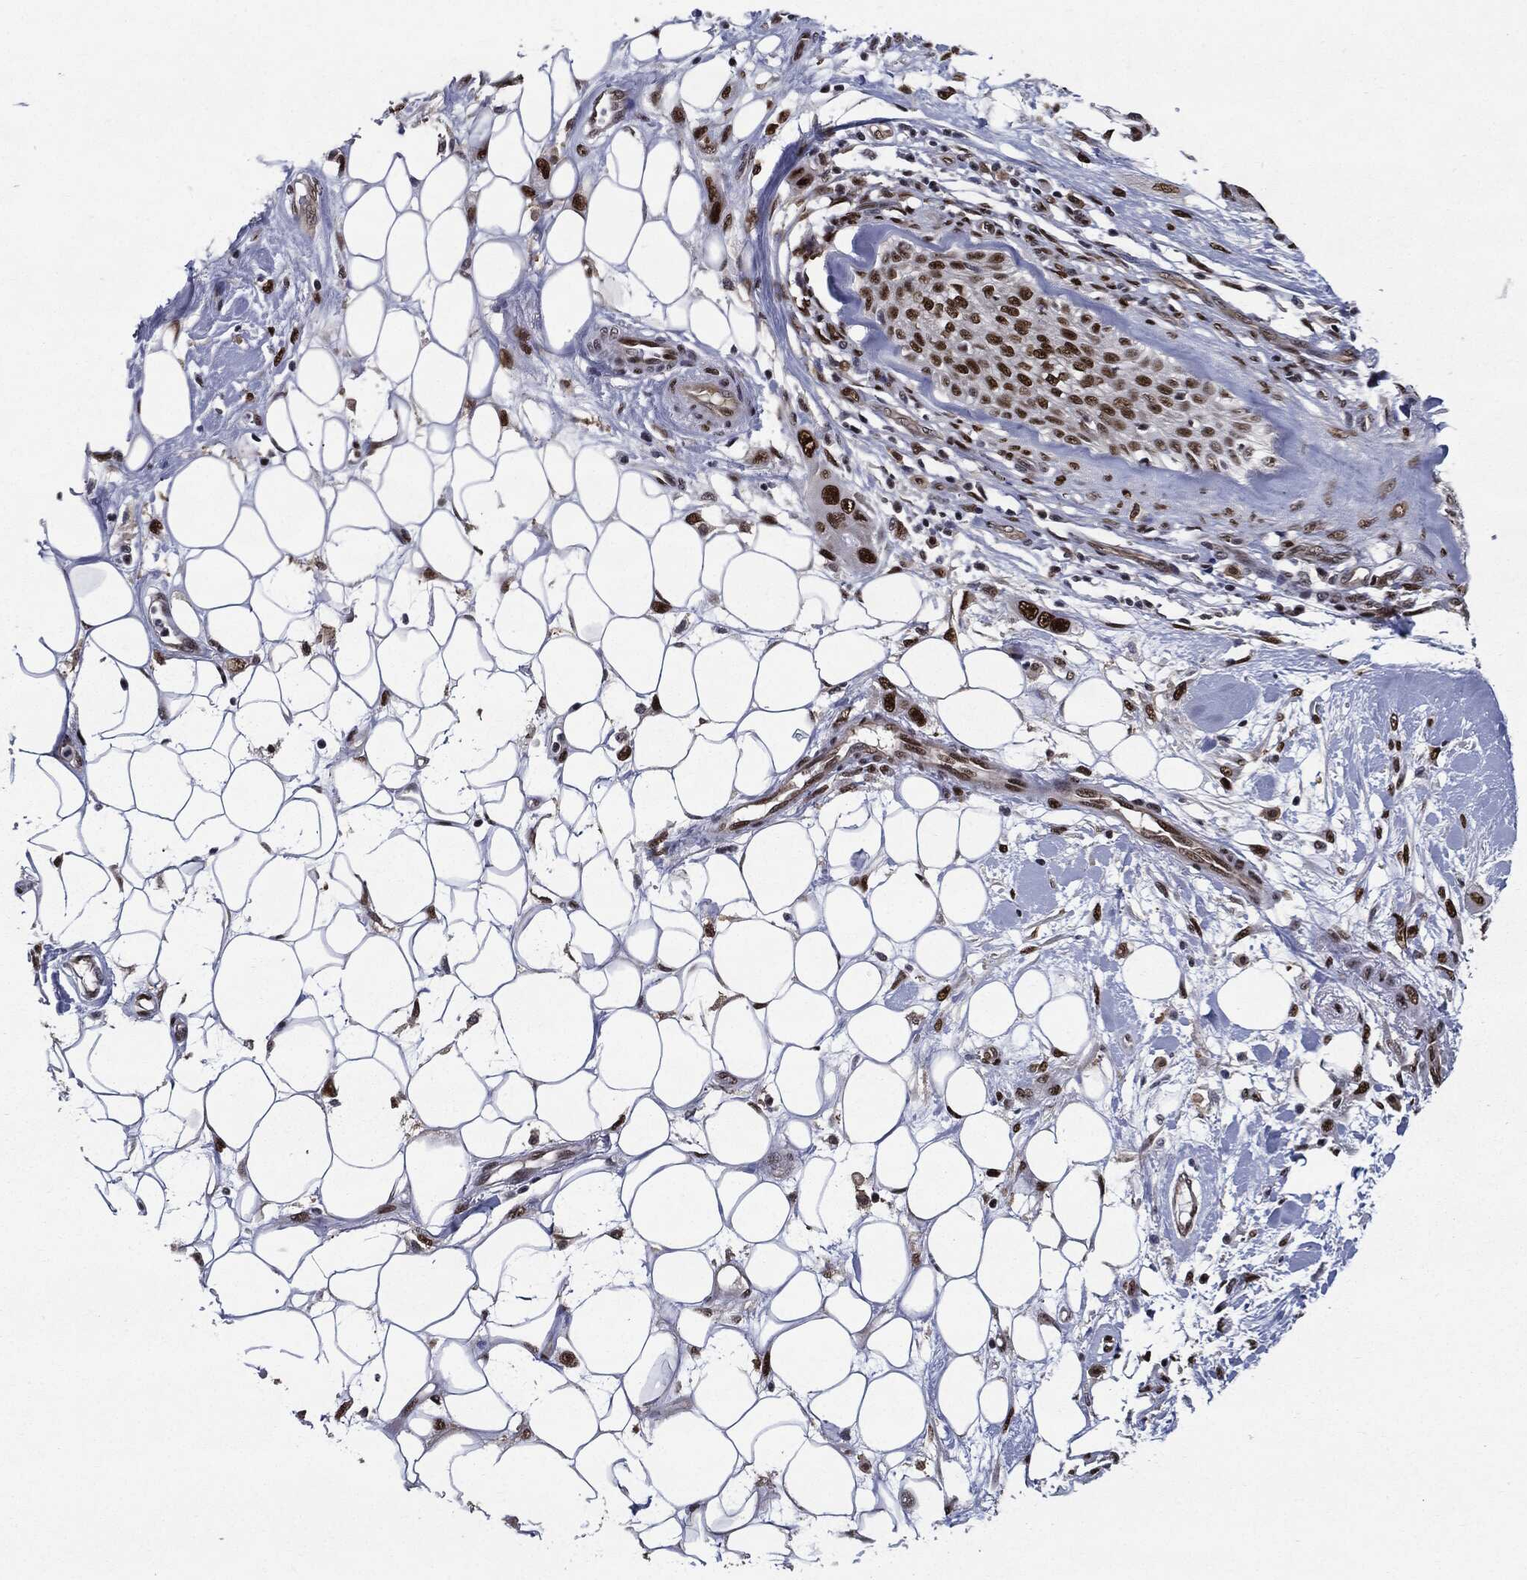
{"staining": {"intensity": "strong", "quantity": ">75%", "location": "nuclear"}, "tissue": "skin cancer", "cell_type": "Tumor cells", "image_type": "cancer", "snomed": [{"axis": "morphology", "description": "Squamous cell carcinoma, NOS"}, {"axis": "topography", "description": "Skin"}], "caption": "The immunohistochemical stain shows strong nuclear staining in tumor cells of squamous cell carcinoma (skin) tissue. (DAB = brown stain, brightfield microscopy at high magnification).", "gene": "JUN", "patient": {"sex": "male", "age": 79}}